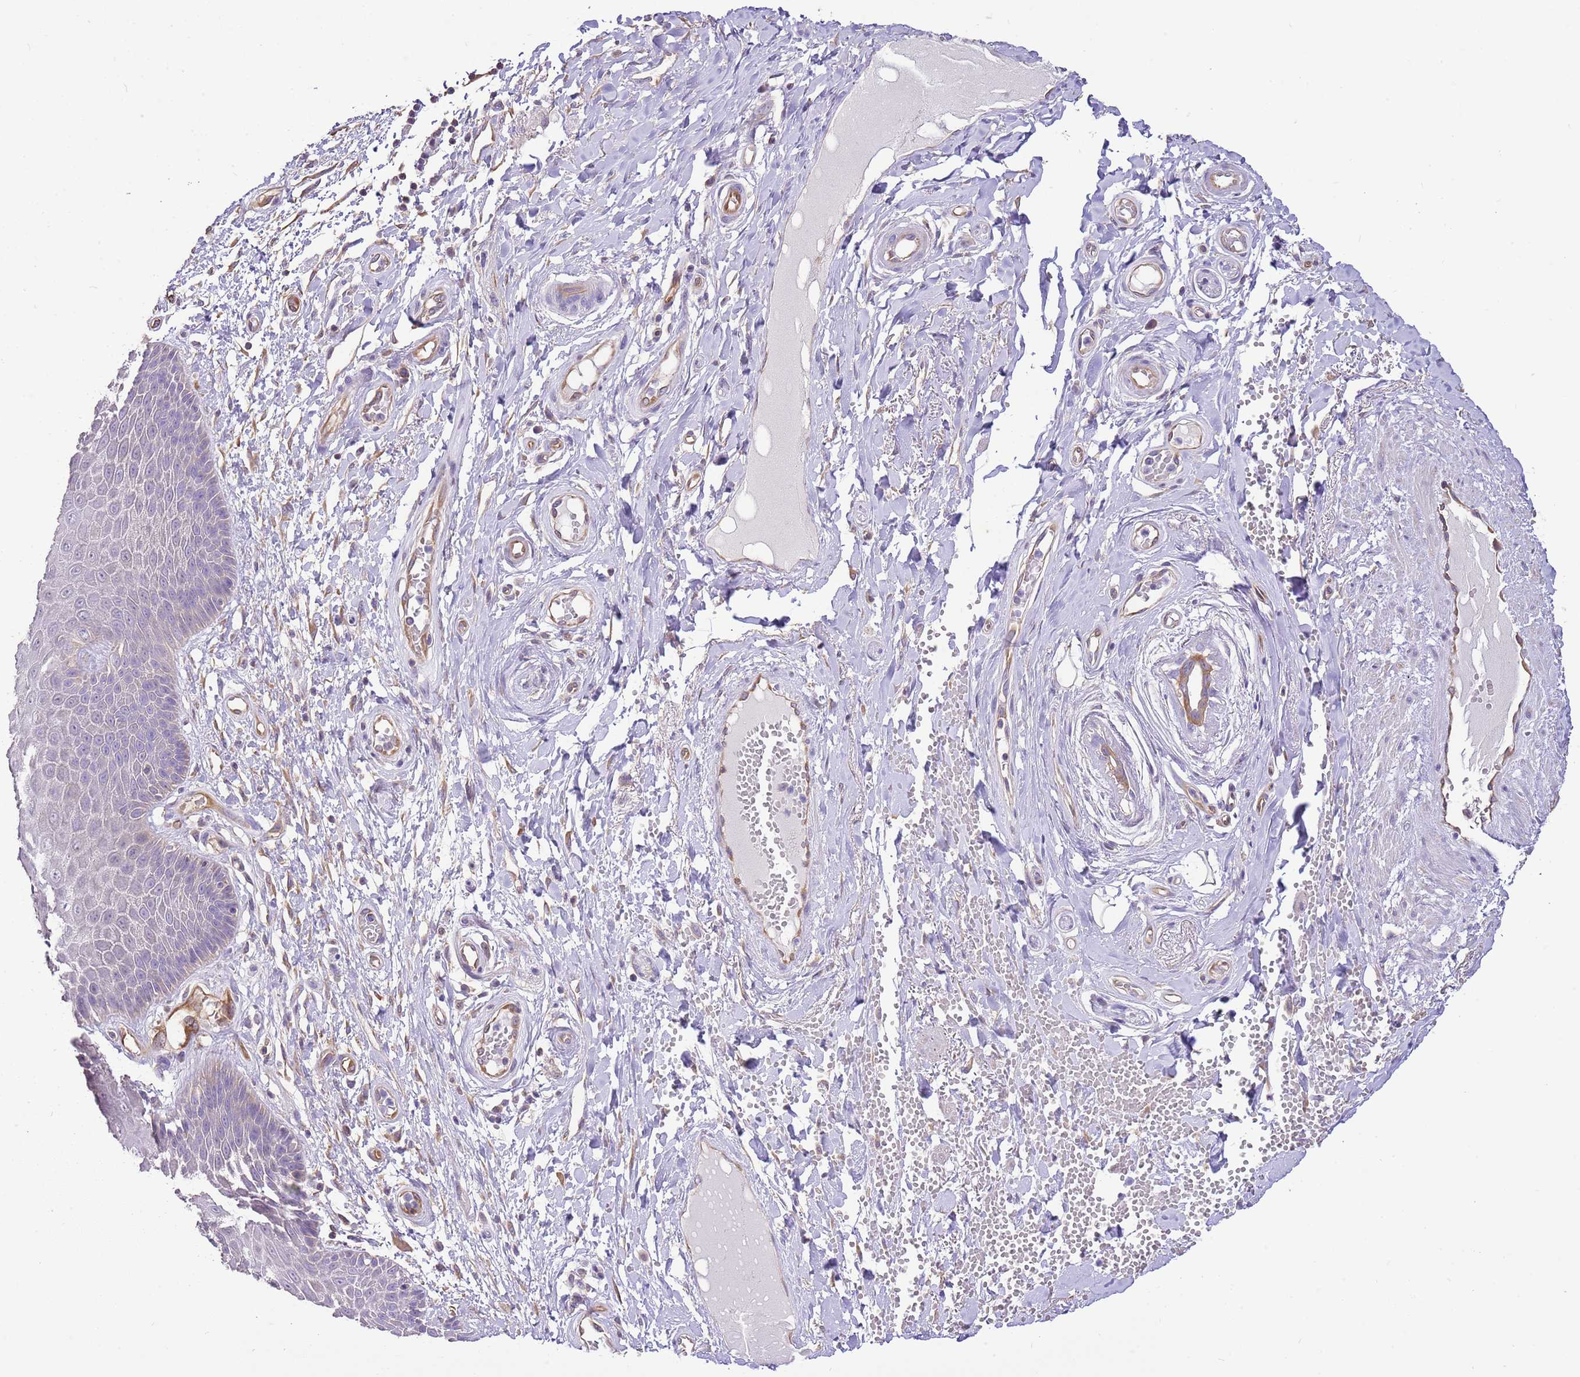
{"staining": {"intensity": "negative", "quantity": "none", "location": "none"}, "tissue": "skin", "cell_type": "Epidermal cells", "image_type": "normal", "snomed": [{"axis": "morphology", "description": "Normal tissue, NOS"}, {"axis": "topography", "description": "Anal"}], "caption": "Immunohistochemistry (IHC) histopathology image of normal skin: skin stained with DAB (3,3'-diaminobenzidine) exhibits no significant protein expression in epidermal cells.", "gene": "DOCK9", "patient": {"sex": "male", "age": 78}}